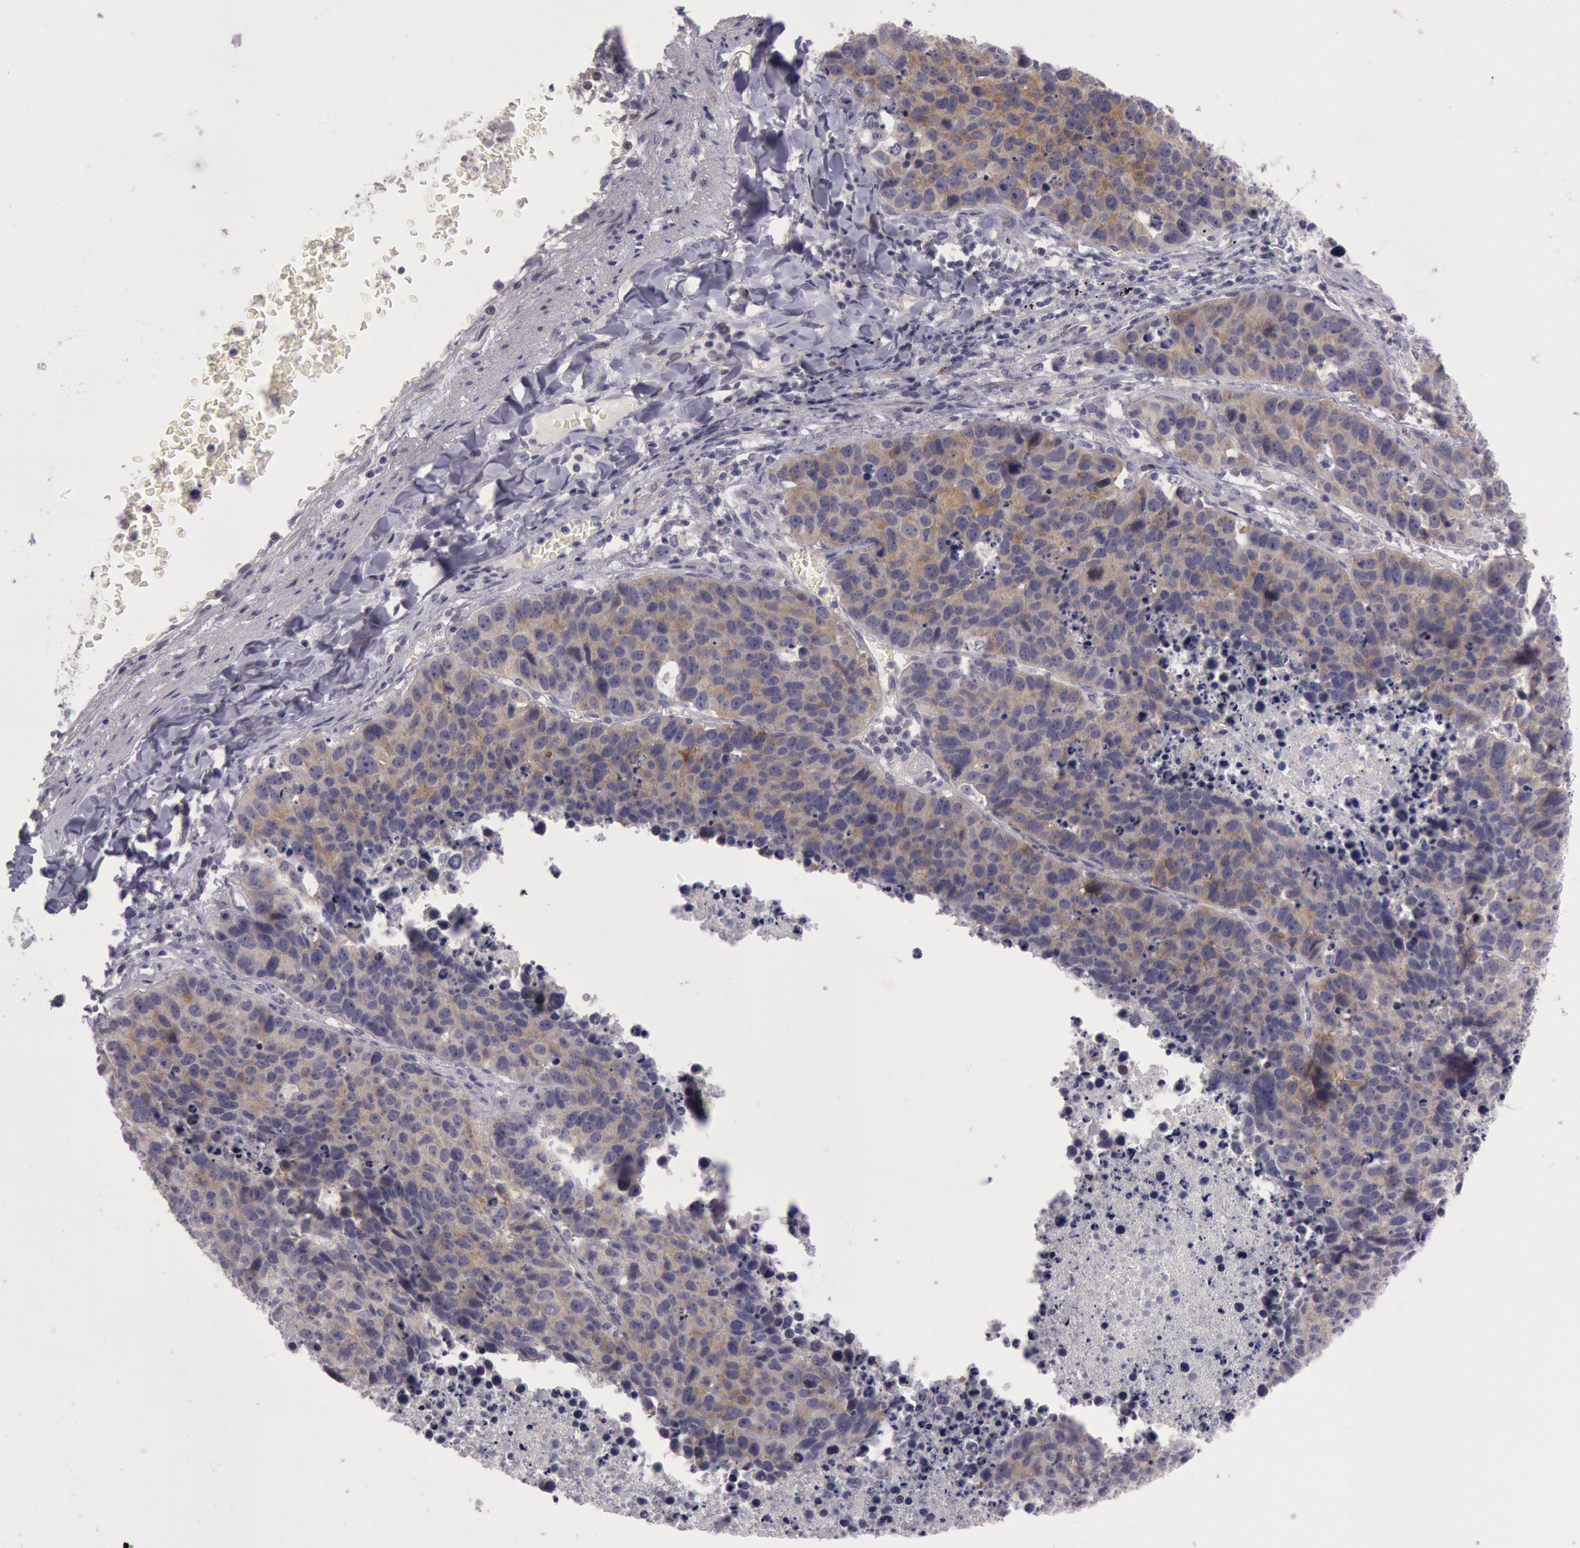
{"staining": {"intensity": "strong", "quantity": ">75%", "location": "cytoplasmic/membranous"}, "tissue": "lung cancer", "cell_type": "Tumor cells", "image_type": "cancer", "snomed": [{"axis": "morphology", "description": "Carcinoid, malignant, NOS"}, {"axis": "topography", "description": "Lung"}], "caption": "Strong cytoplasmic/membranous staining is seen in approximately >75% of tumor cells in lung cancer.", "gene": "TRIB2", "patient": {"sex": "male", "age": 60}}